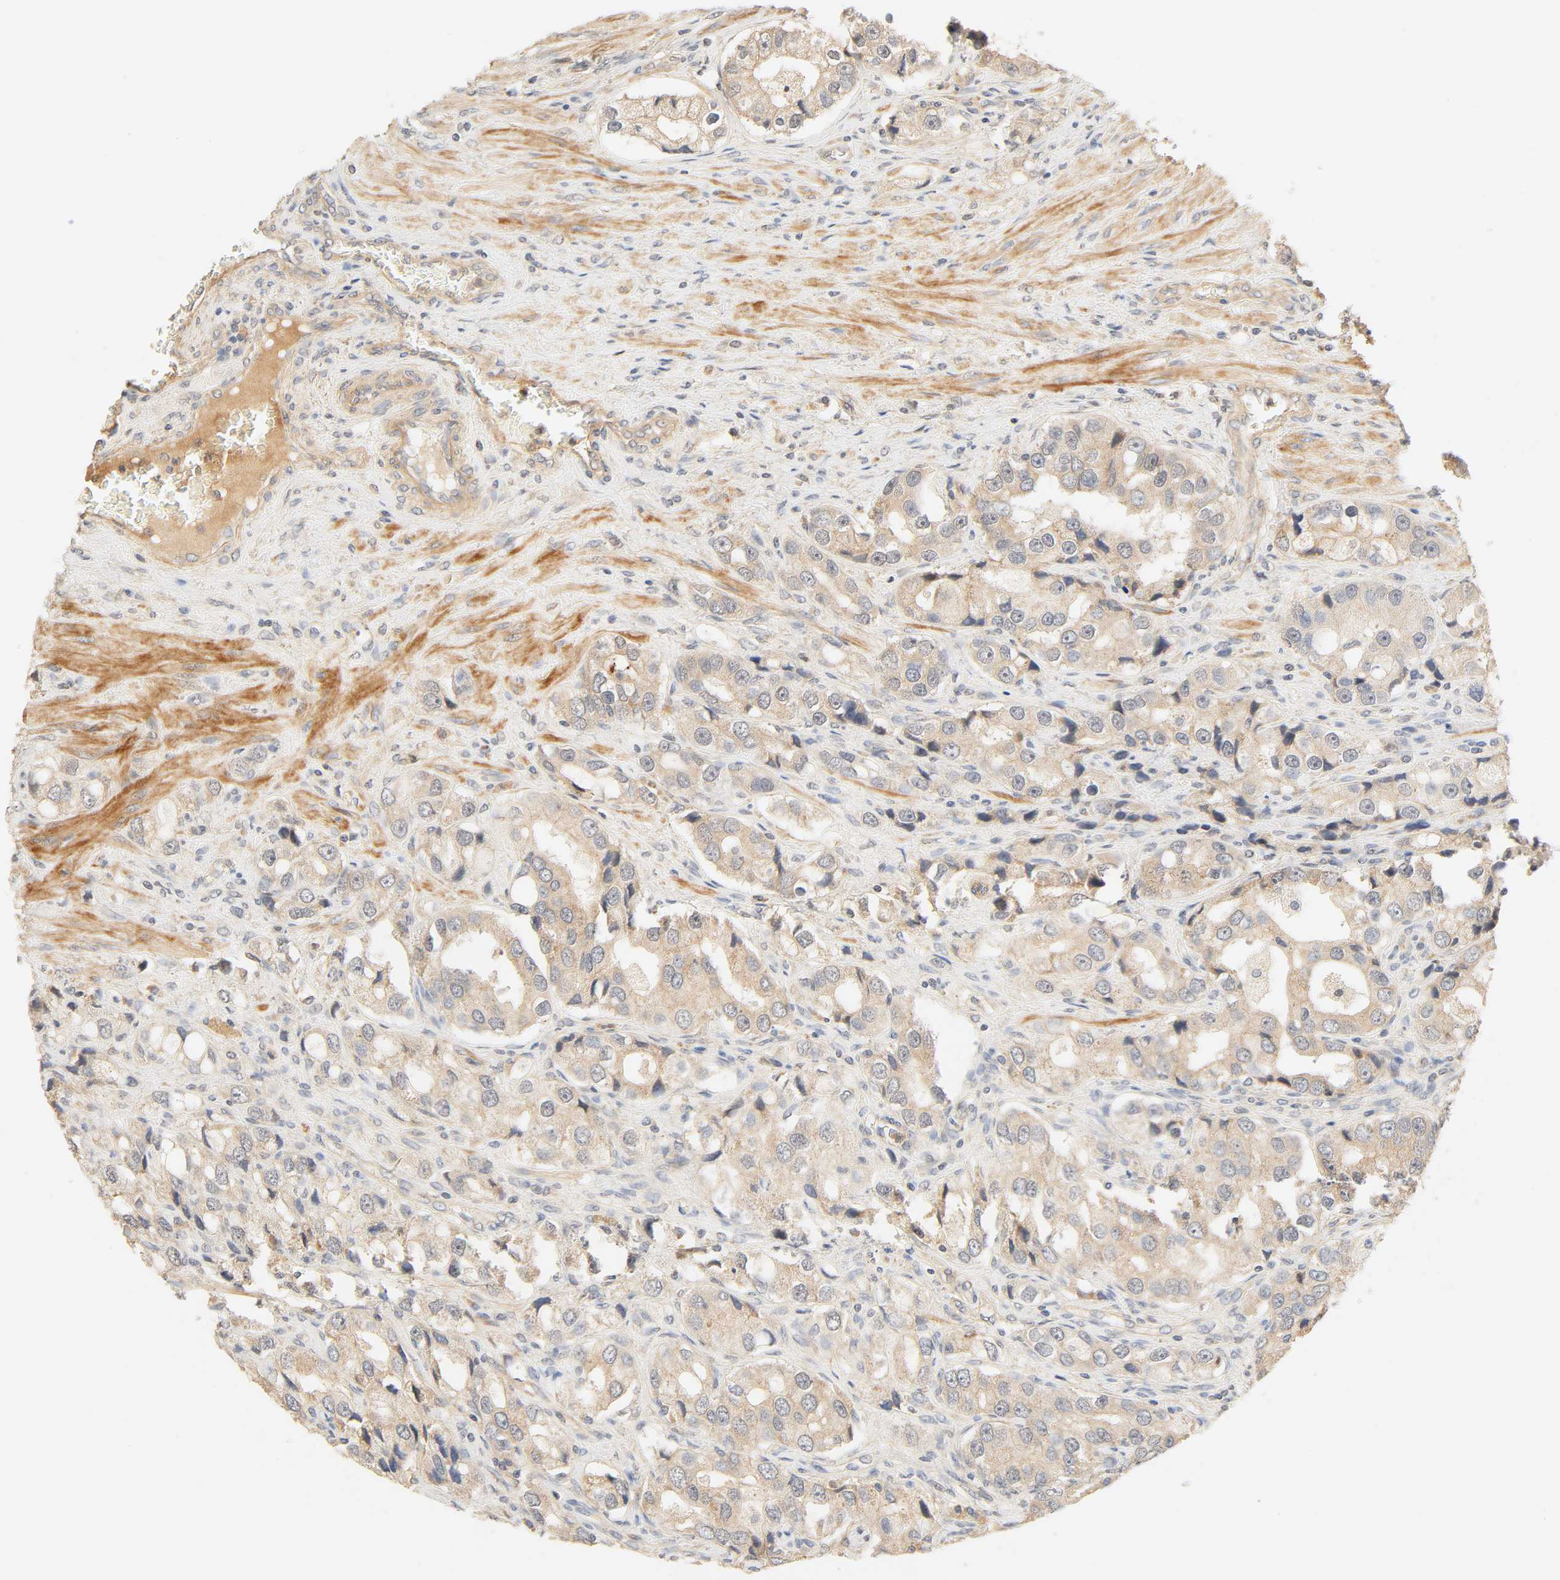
{"staining": {"intensity": "weak", "quantity": "25%-75%", "location": "cytoplasmic/membranous"}, "tissue": "prostate cancer", "cell_type": "Tumor cells", "image_type": "cancer", "snomed": [{"axis": "morphology", "description": "Adenocarcinoma, High grade"}, {"axis": "topography", "description": "Prostate"}], "caption": "This is a micrograph of immunohistochemistry (IHC) staining of prostate high-grade adenocarcinoma, which shows weak positivity in the cytoplasmic/membranous of tumor cells.", "gene": "CACNA1G", "patient": {"sex": "male", "age": 63}}